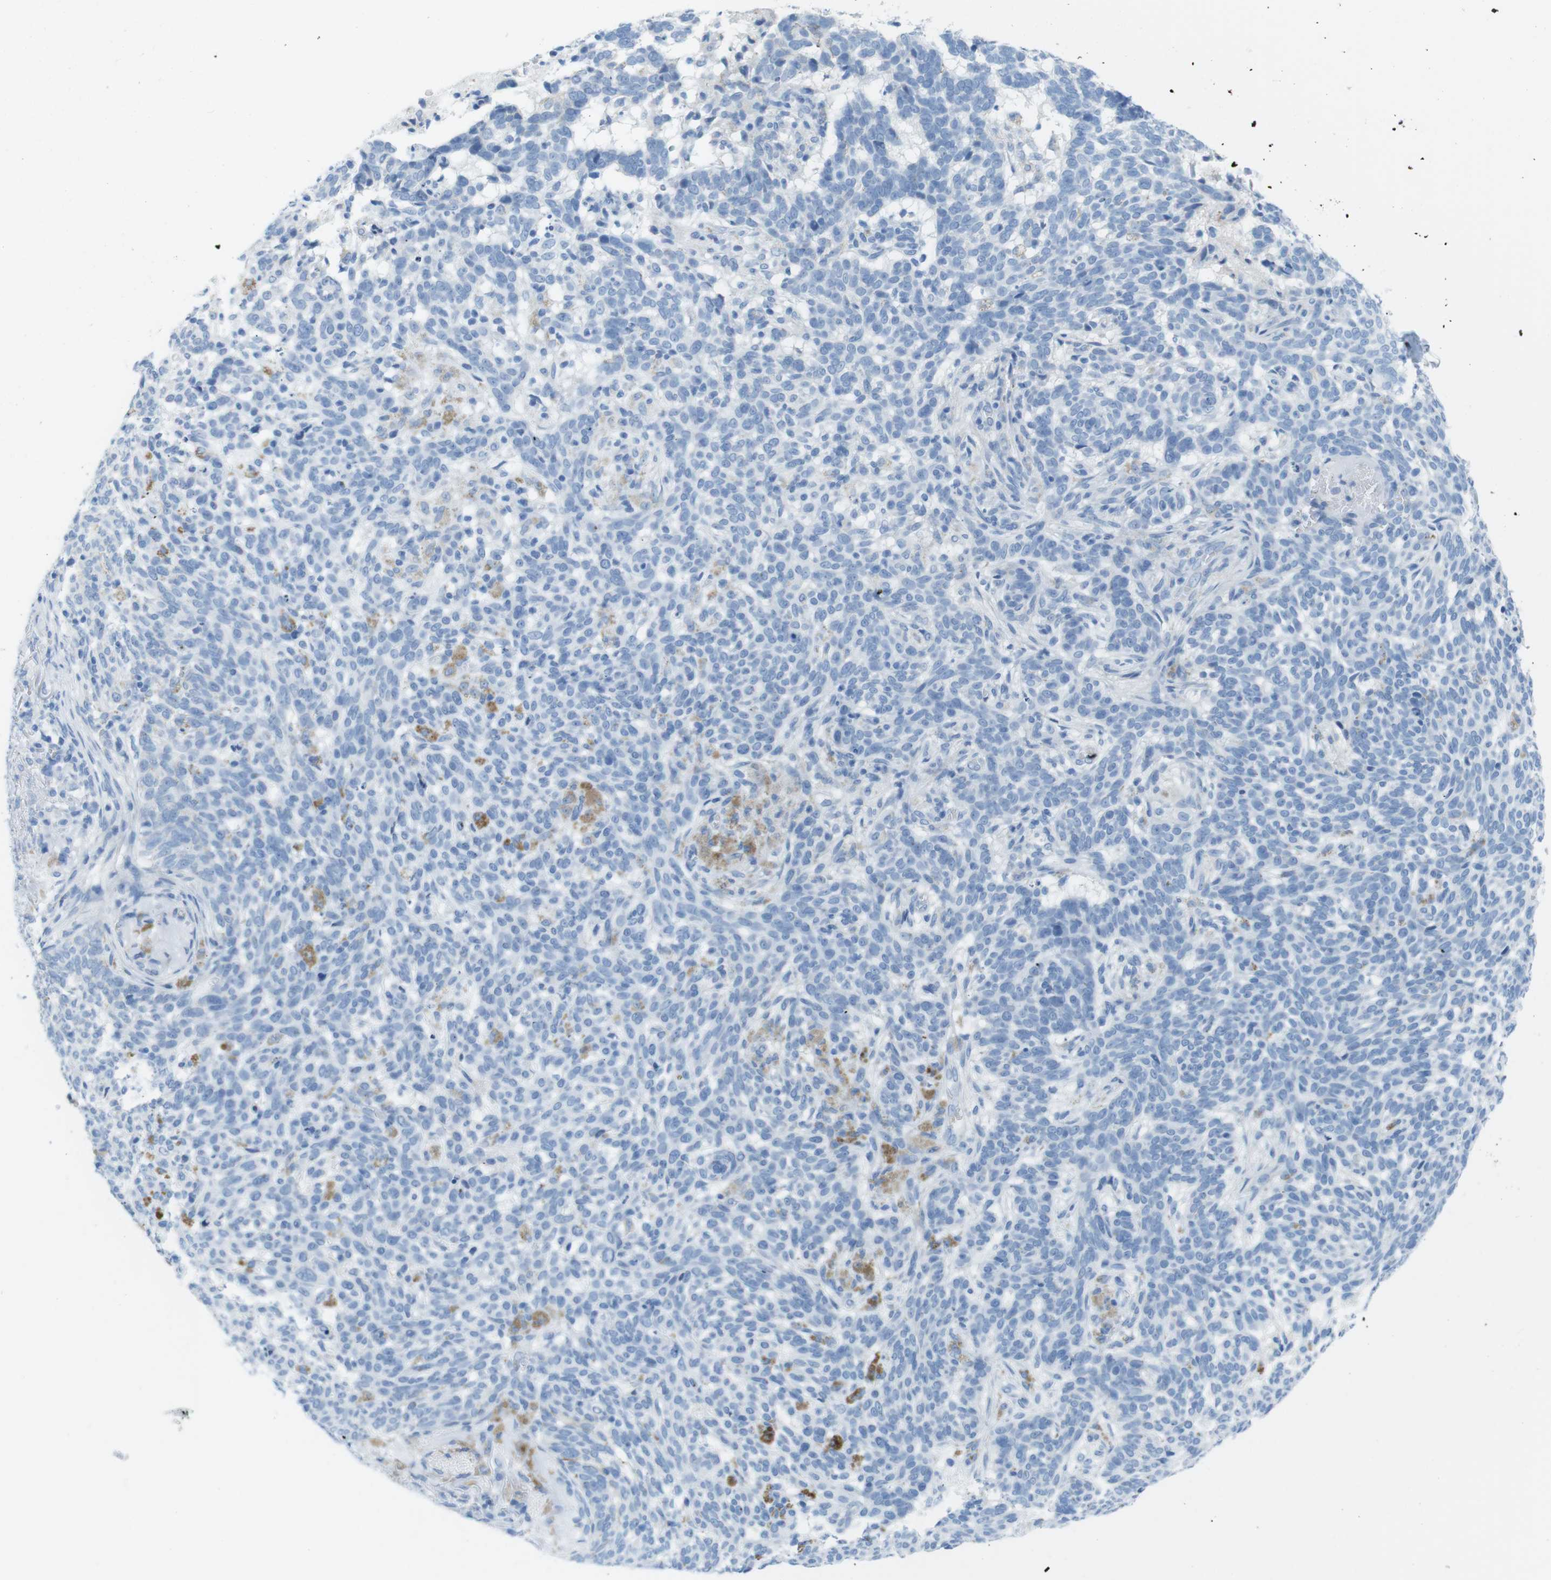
{"staining": {"intensity": "moderate", "quantity": "<25%", "location": "cytoplasmic/membranous"}, "tissue": "skin cancer", "cell_type": "Tumor cells", "image_type": "cancer", "snomed": [{"axis": "morphology", "description": "Basal cell carcinoma"}, {"axis": "topography", "description": "Skin"}], "caption": "Human skin cancer (basal cell carcinoma) stained for a protein (brown) displays moderate cytoplasmic/membranous positive staining in about <25% of tumor cells.", "gene": "GAP43", "patient": {"sex": "male", "age": 85}}